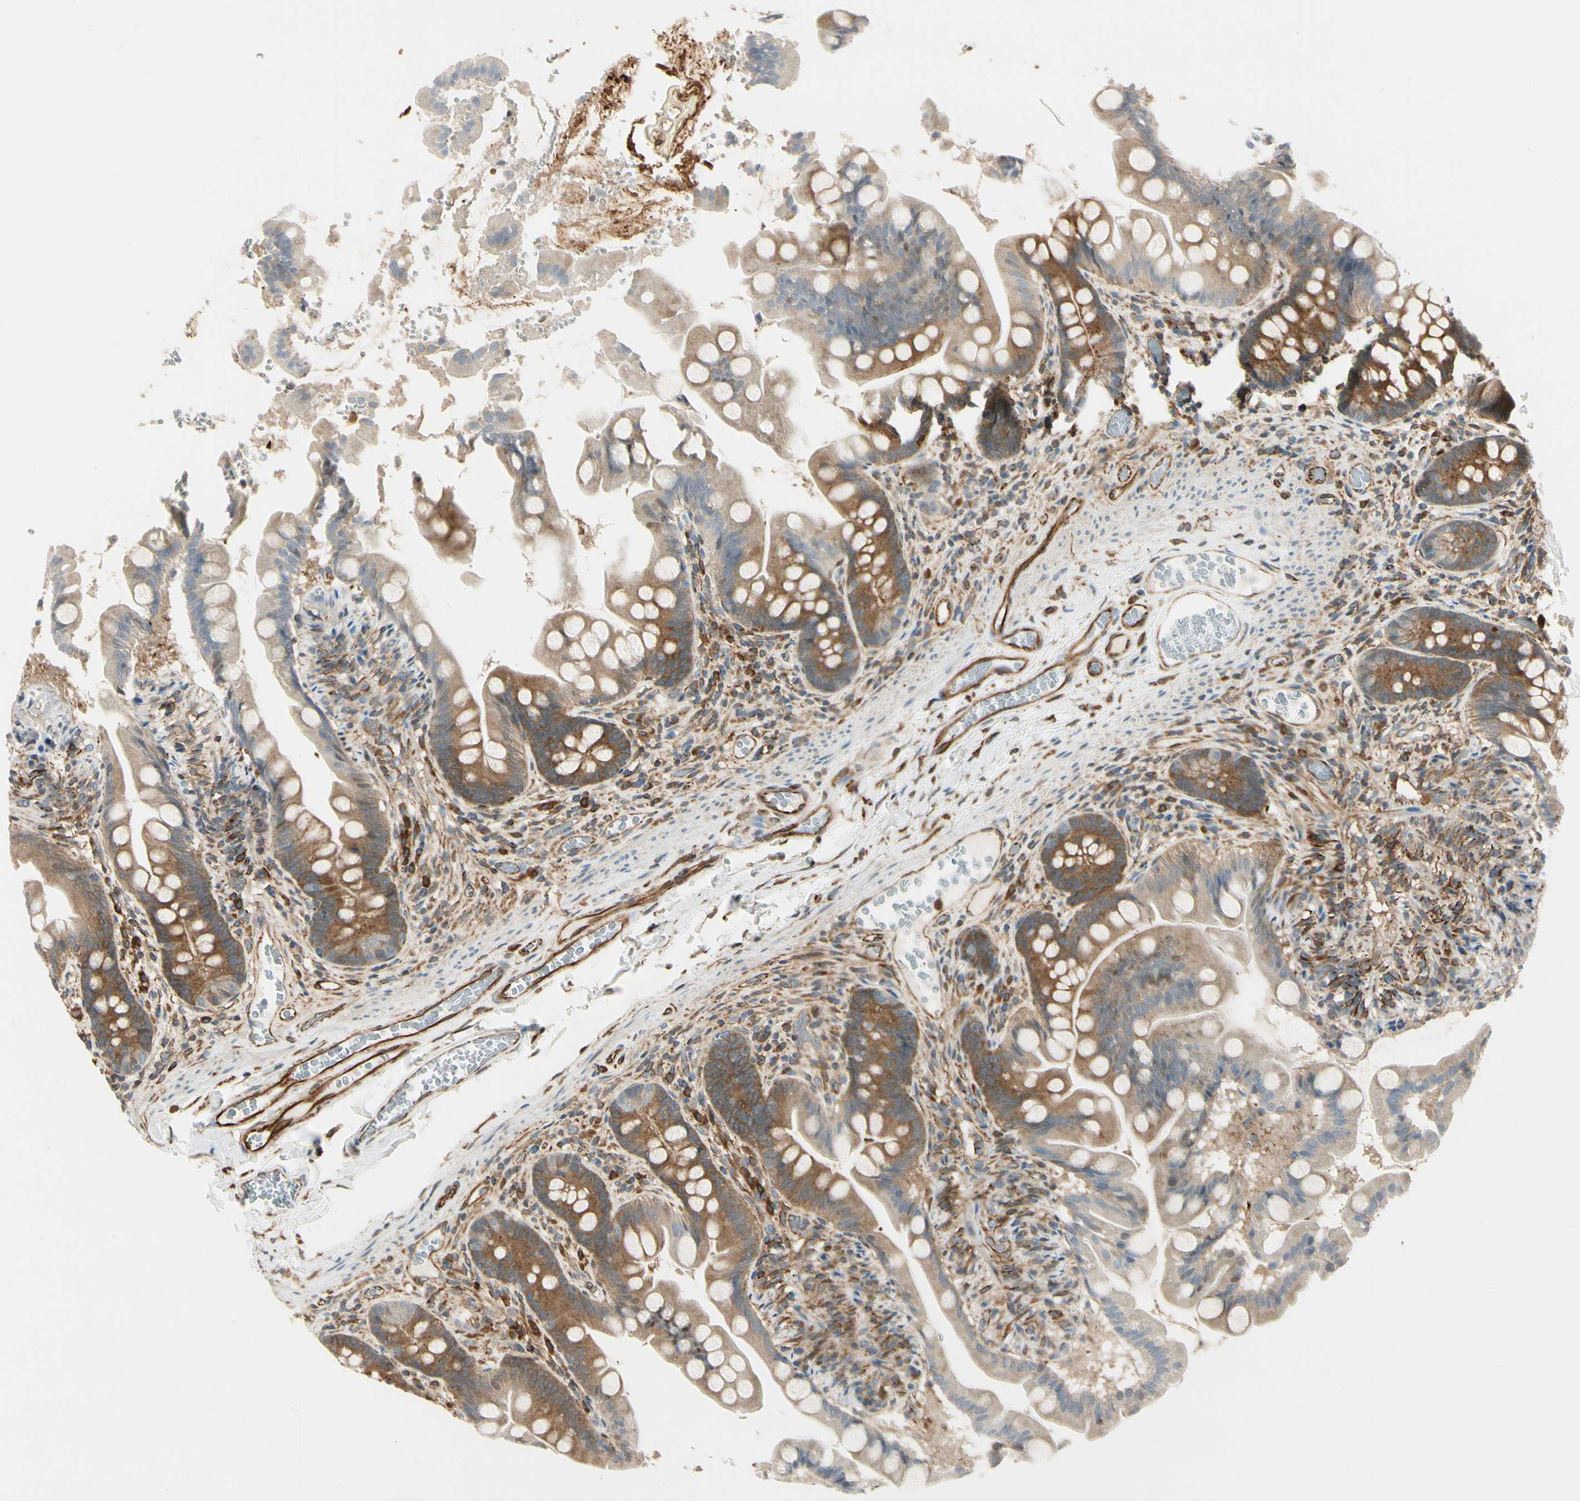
{"staining": {"intensity": "moderate", "quantity": ">75%", "location": "cytoplasmic/membranous"}, "tissue": "small intestine", "cell_type": "Glandular cells", "image_type": "normal", "snomed": [{"axis": "morphology", "description": "Normal tissue, NOS"}, {"axis": "topography", "description": "Small intestine"}], "caption": "Glandular cells exhibit medium levels of moderate cytoplasmic/membranous expression in about >75% of cells in unremarkable small intestine.", "gene": "FTH1", "patient": {"sex": "female", "age": 56}}